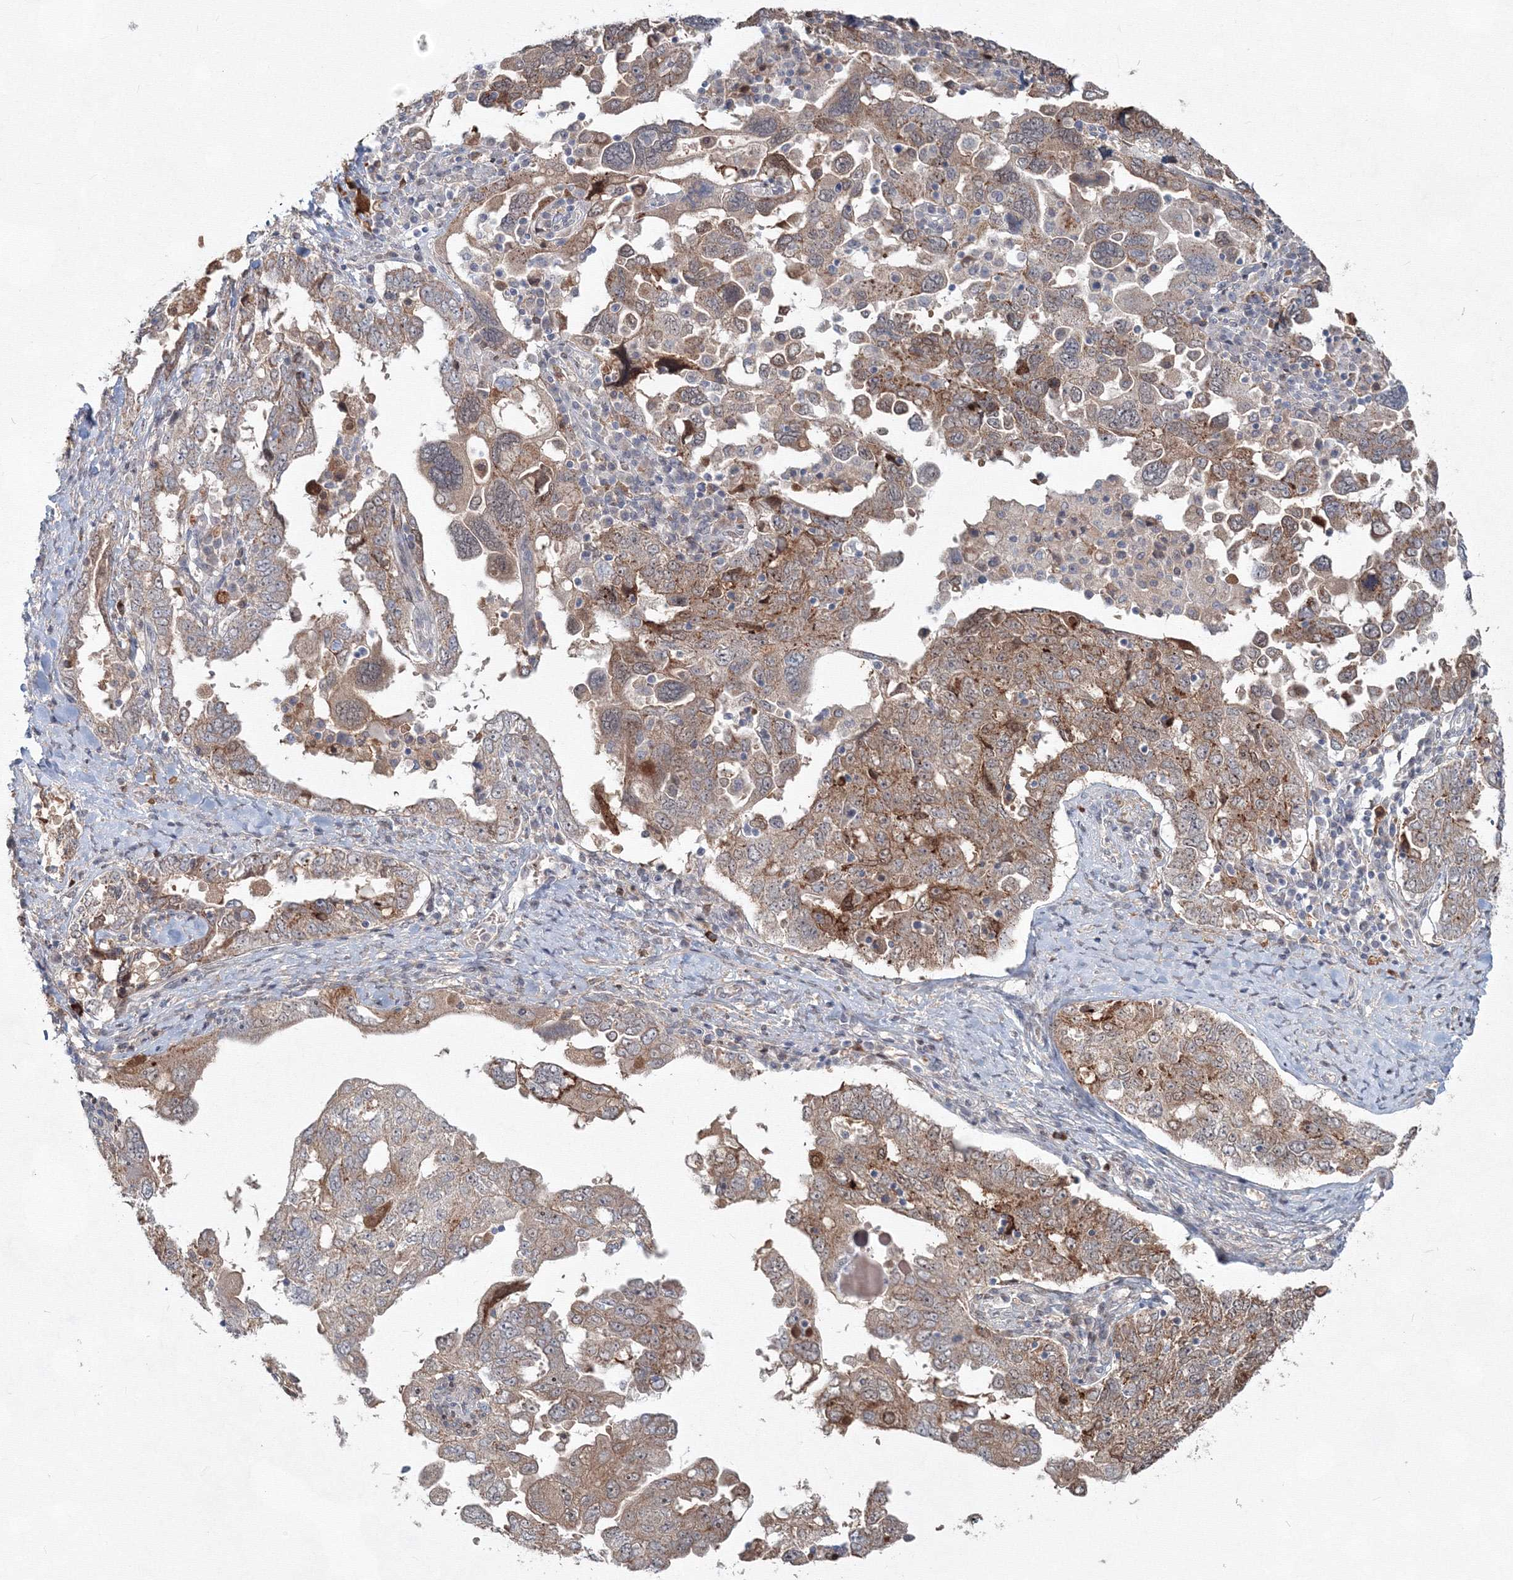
{"staining": {"intensity": "moderate", "quantity": ">75%", "location": "cytoplasmic/membranous"}, "tissue": "ovarian cancer", "cell_type": "Tumor cells", "image_type": "cancer", "snomed": [{"axis": "morphology", "description": "Carcinoma, endometroid"}, {"axis": "topography", "description": "Ovary"}], "caption": "Ovarian endometroid carcinoma stained for a protein (brown) reveals moderate cytoplasmic/membranous positive staining in about >75% of tumor cells.", "gene": "MKRN2", "patient": {"sex": "female", "age": 62}}